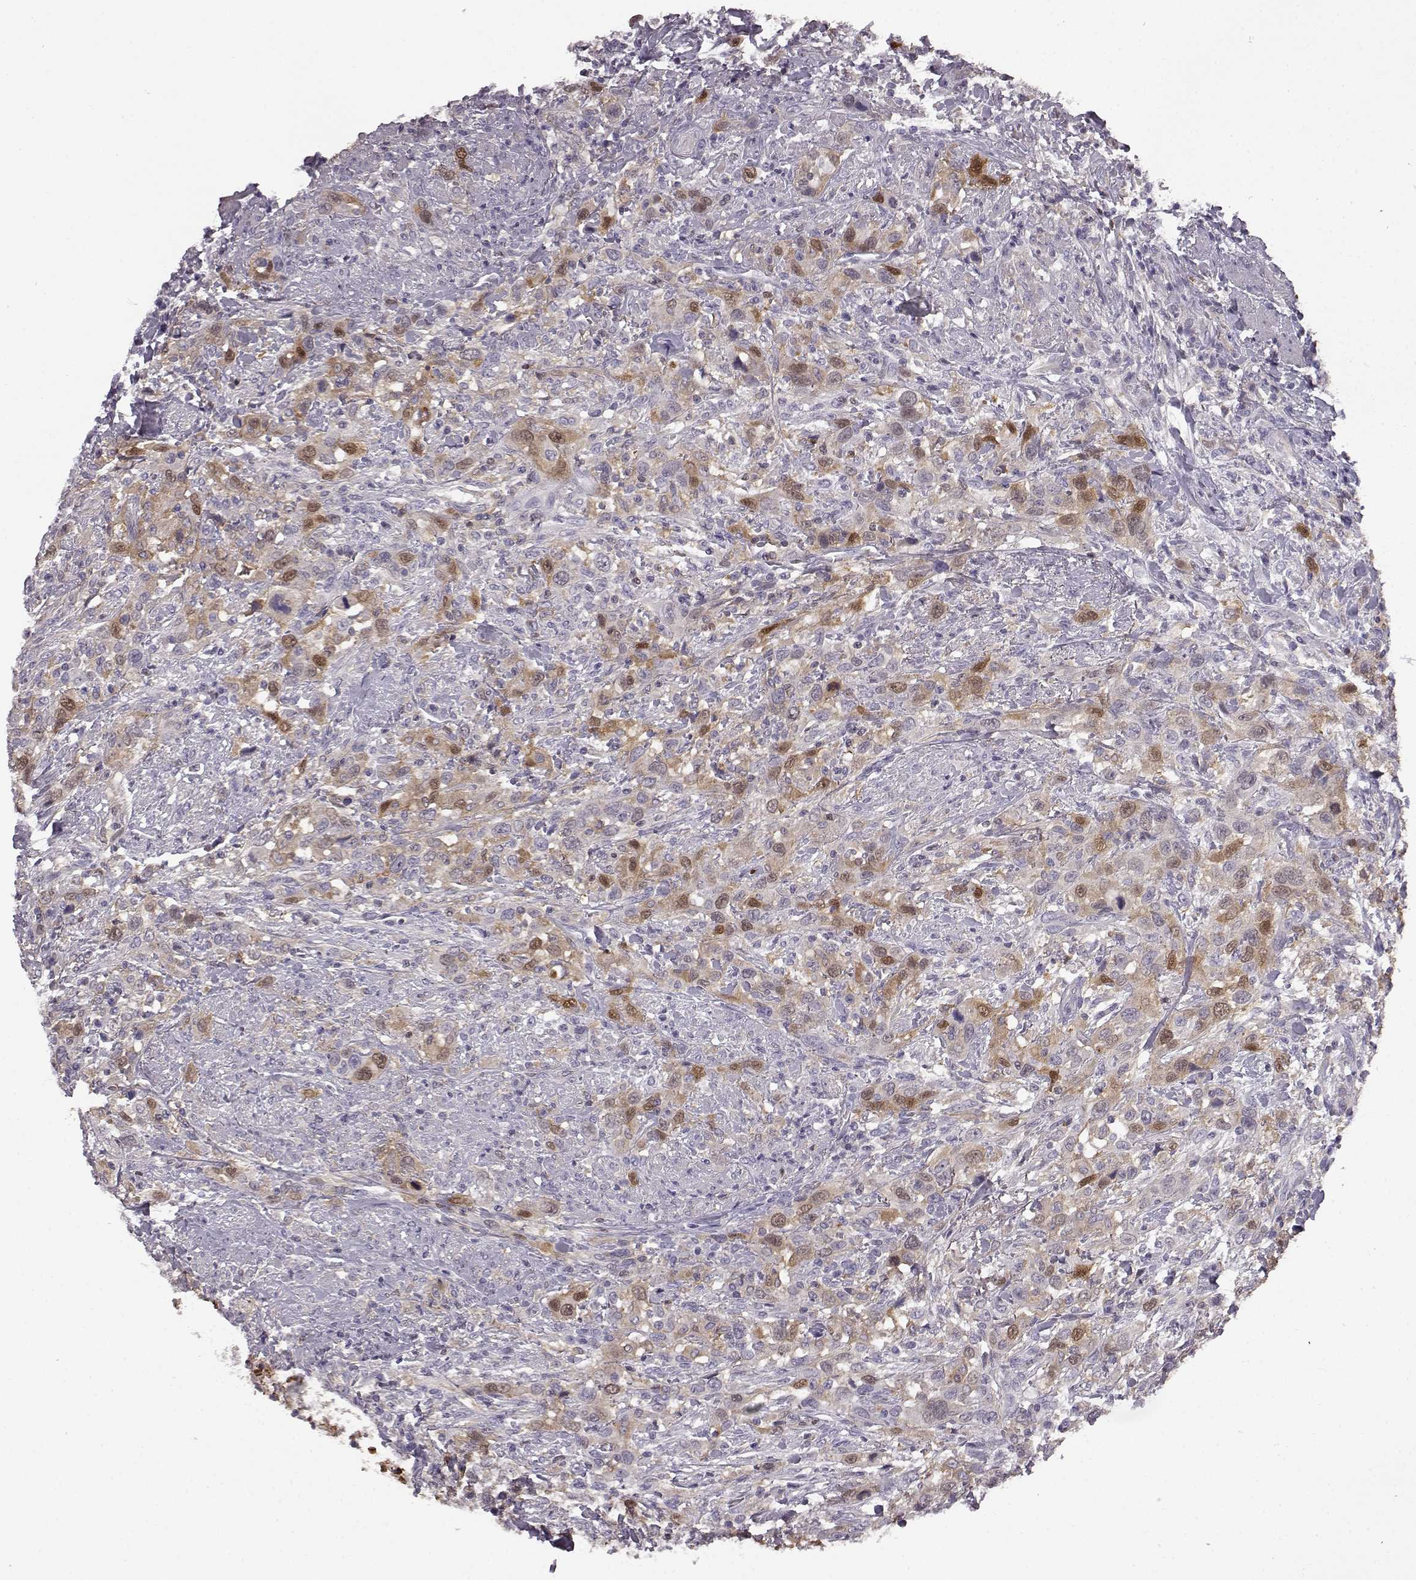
{"staining": {"intensity": "moderate", "quantity": ">75%", "location": "cytoplasmic/membranous,nuclear"}, "tissue": "urothelial cancer", "cell_type": "Tumor cells", "image_type": "cancer", "snomed": [{"axis": "morphology", "description": "Urothelial carcinoma, NOS"}, {"axis": "morphology", "description": "Urothelial carcinoma, High grade"}, {"axis": "topography", "description": "Urinary bladder"}], "caption": "IHC (DAB) staining of urothelial cancer demonstrates moderate cytoplasmic/membranous and nuclear protein expression in about >75% of tumor cells.", "gene": "KRT85", "patient": {"sex": "female", "age": 64}}